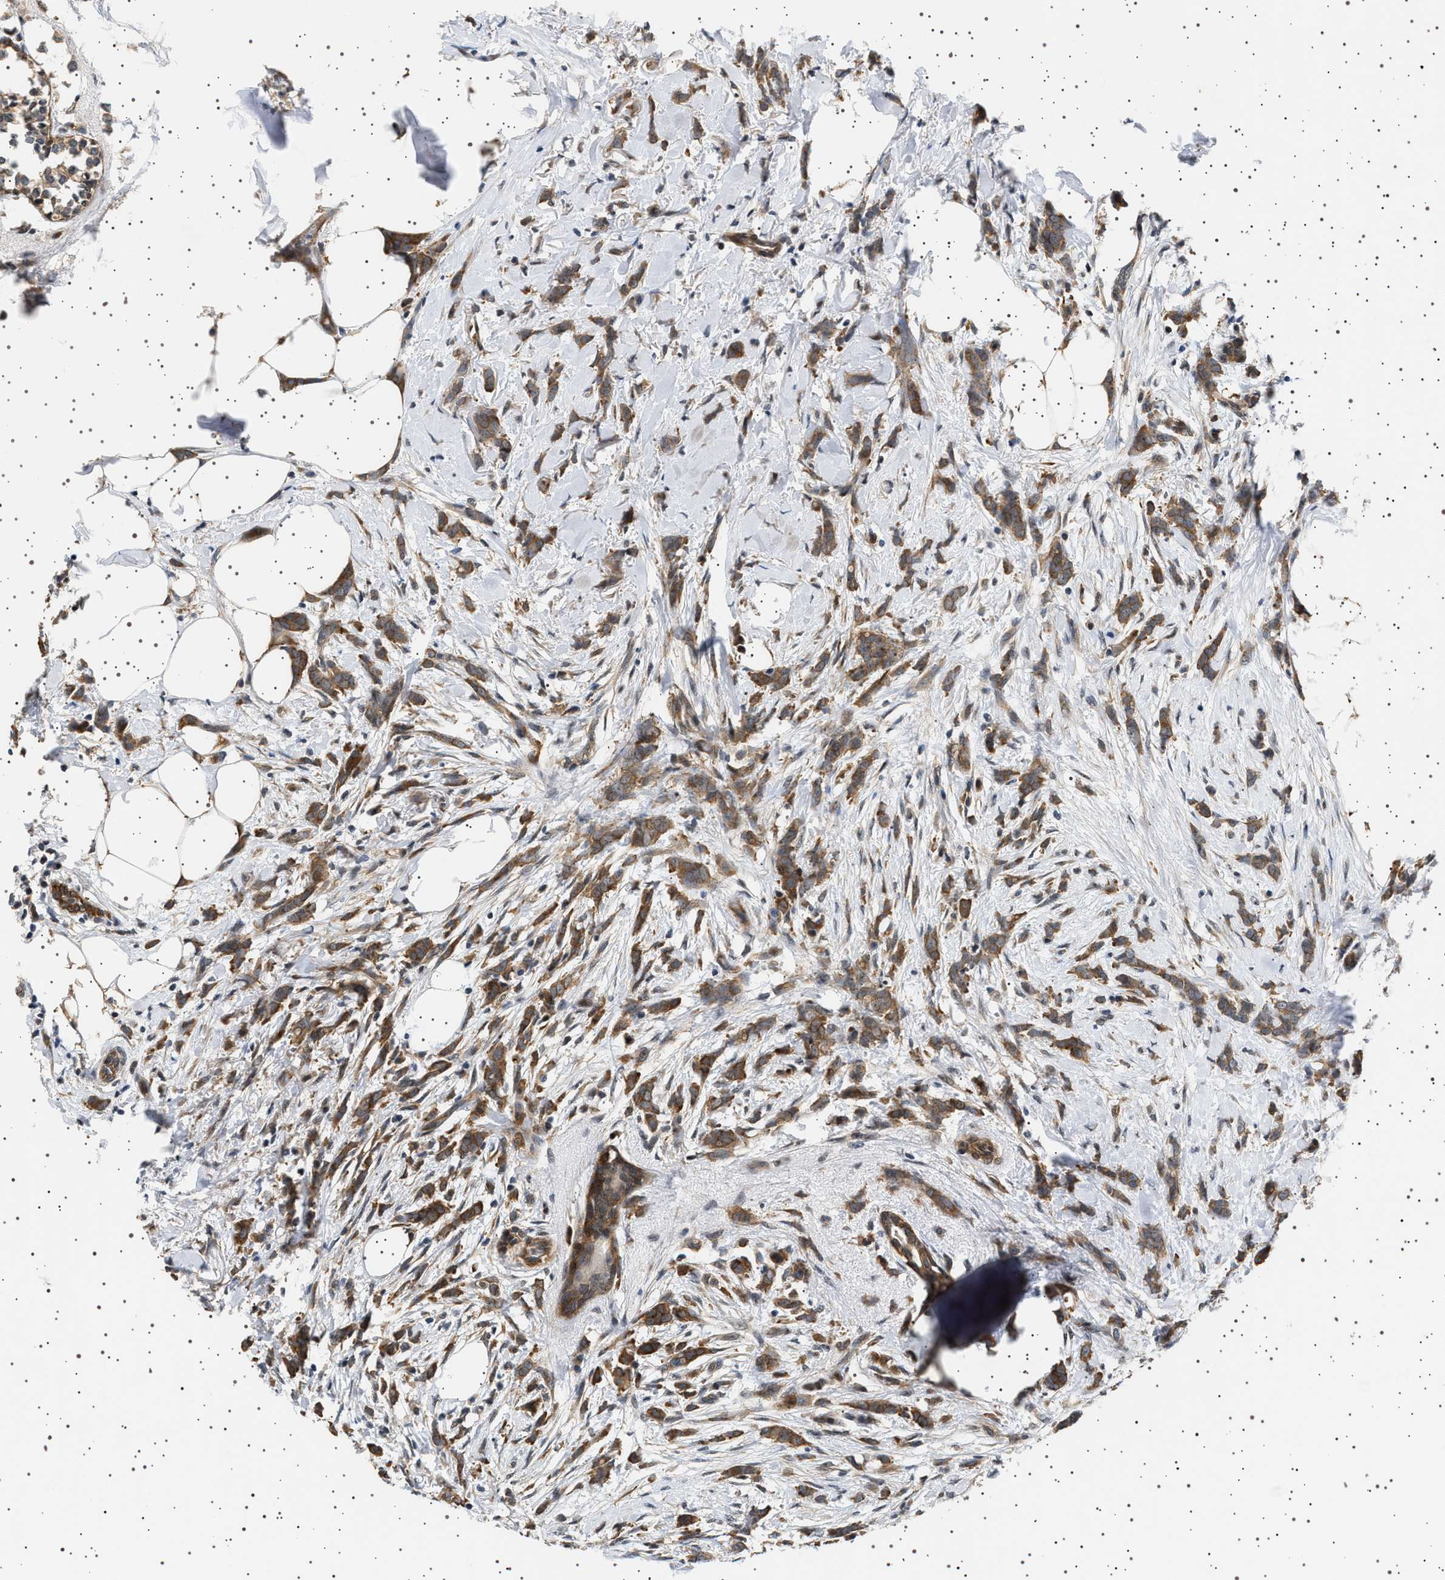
{"staining": {"intensity": "moderate", "quantity": ">75%", "location": "cytoplasmic/membranous"}, "tissue": "breast cancer", "cell_type": "Tumor cells", "image_type": "cancer", "snomed": [{"axis": "morphology", "description": "Lobular carcinoma, in situ"}, {"axis": "morphology", "description": "Lobular carcinoma"}, {"axis": "topography", "description": "Breast"}], "caption": "A brown stain shows moderate cytoplasmic/membranous expression of a protein in breast lobular carcinoma in situ tumor cells.", "gene": "BAG3", "patient": {"sex": "female", "age": 41}}